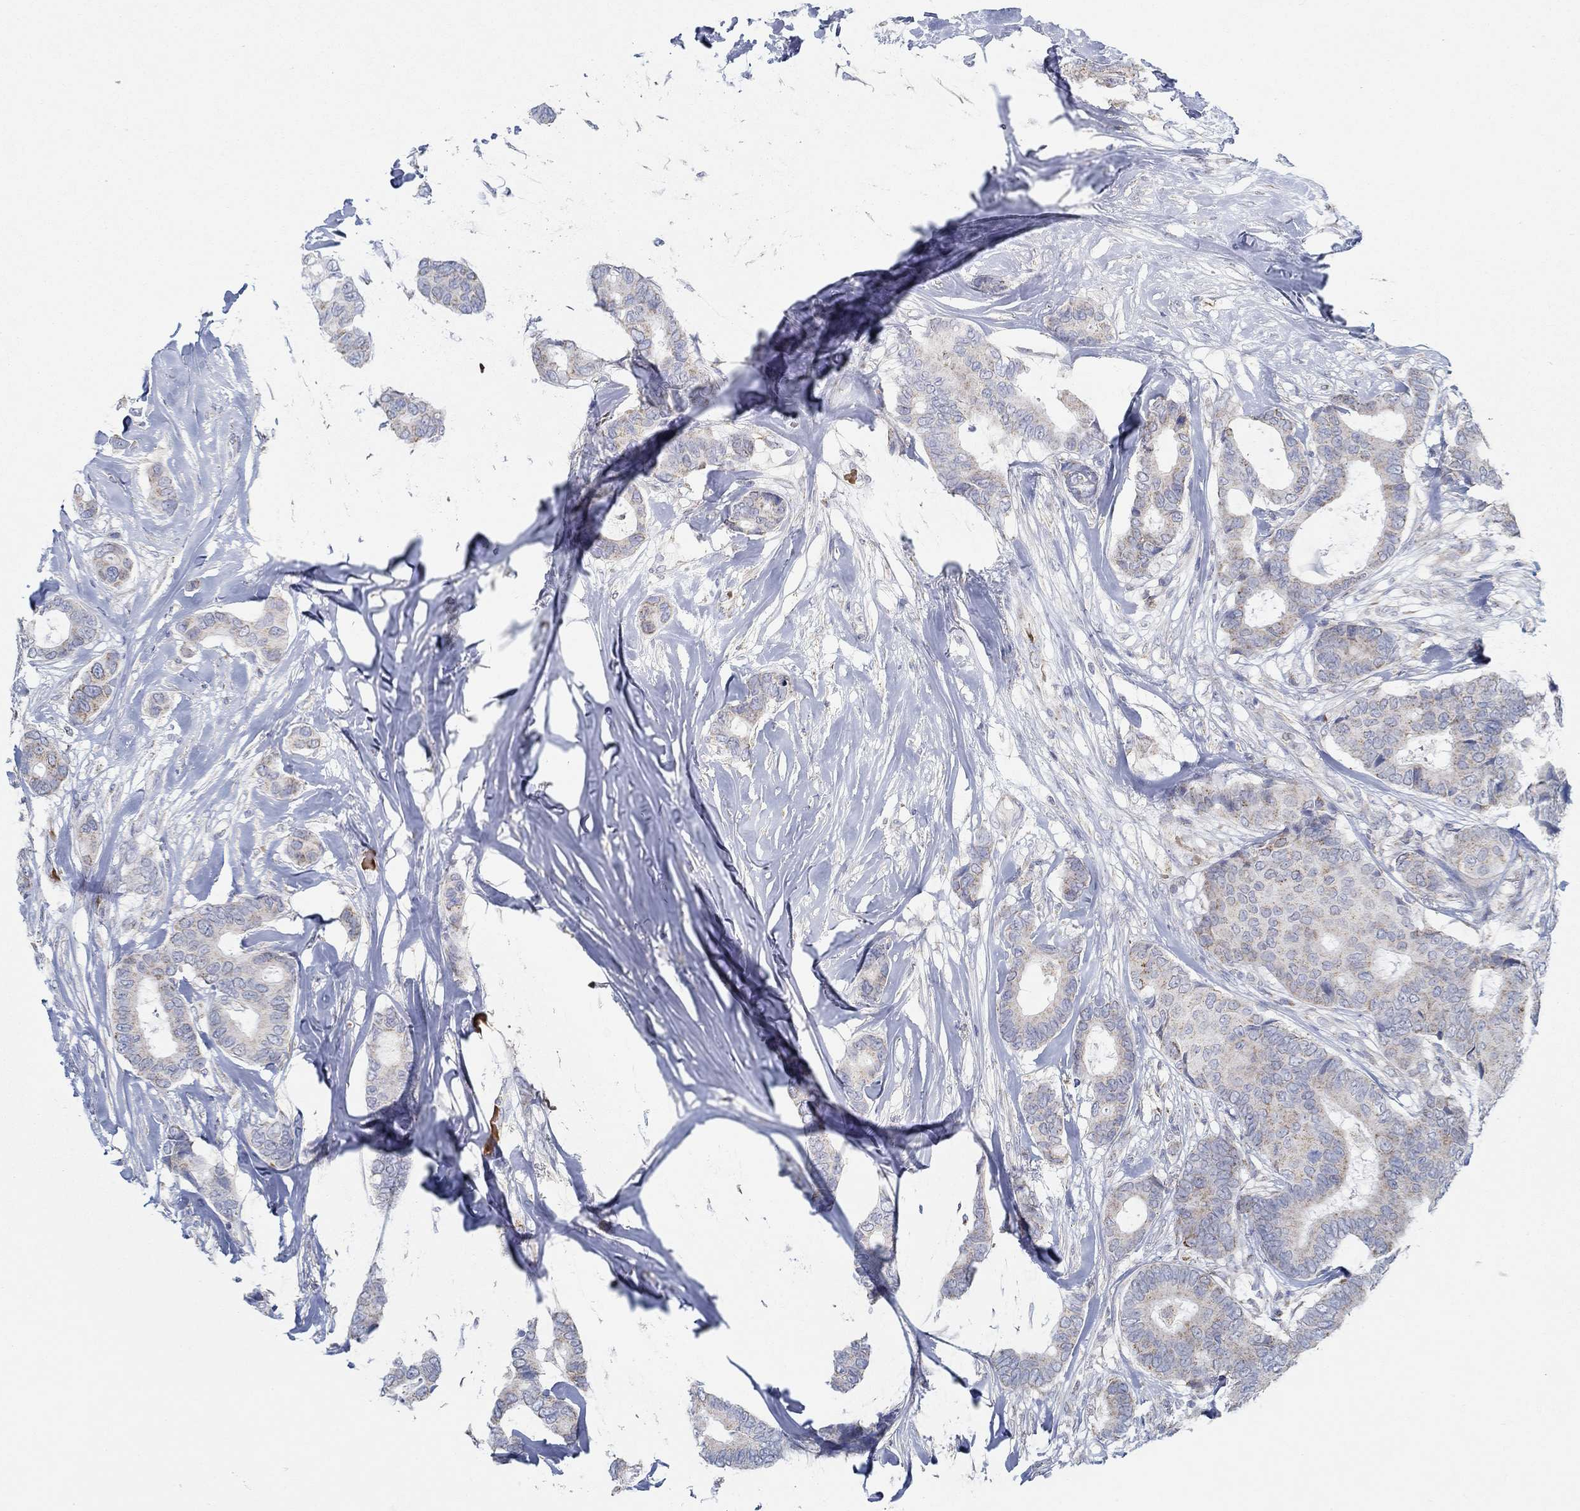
{"staining": {"intensity": "moderate", "quantity": "25%-75%", "location": "cytoplasmic/membranous"}, "tissue": "breast cancer", "cell_type": "Tumor cells", "image_type": "cancer", "snomed": [{"axis": "morphology", "description": "Duct carcinoma"}, {"axis": "topography", "description": "Breast"}], "caption": "Human breast invasive ductal carcinoma stained with a brown dye exhibits moderate cytoplasmic/membranous positive expression in approximately 25%-75% of tumor cells.", "gene": "GLOD5", "patient": {"sex": "female", "age": 75}}